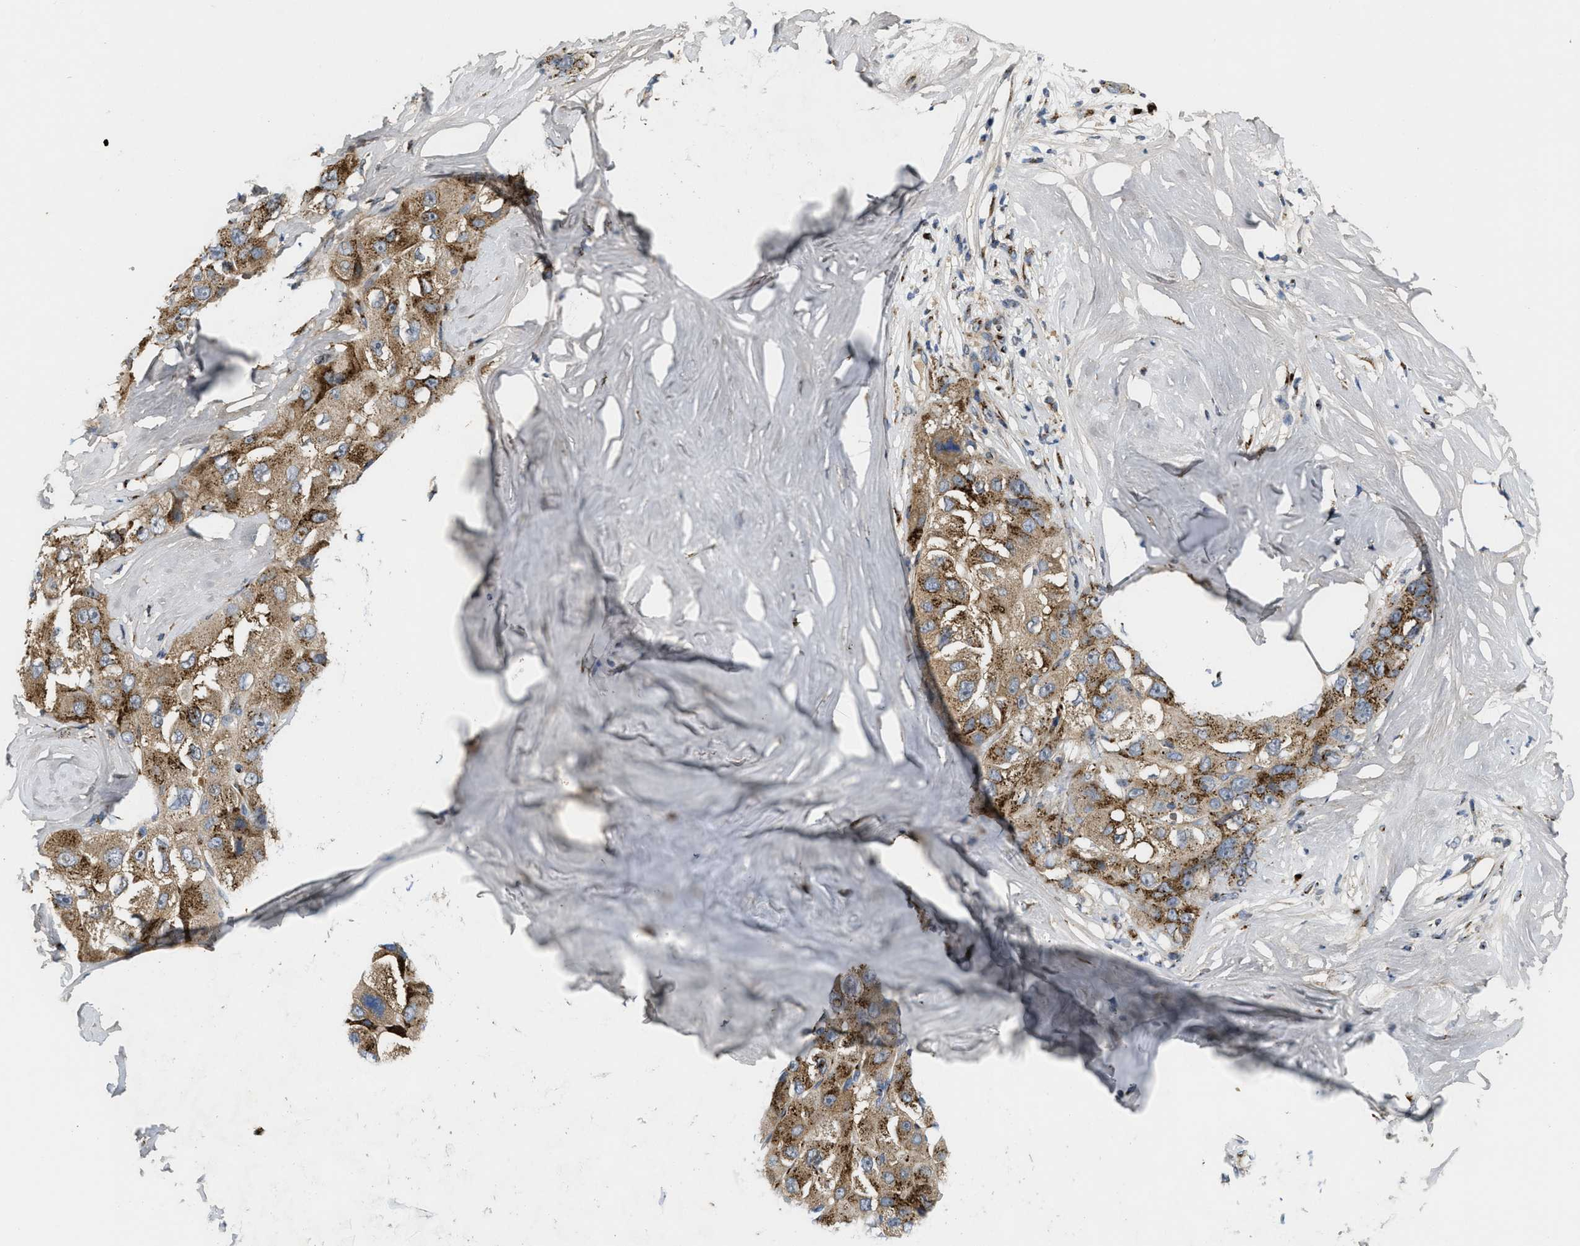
{"staining": {"intensity": "moderate", "quantity": ">75%", "location": "cytoplasmic/membranous"}, "tissue": "liver cancer", "cell_type": "Tumor cells", "image_type": "cancer", "snomed": [{"axis": "morphology", "description": "Carcinoma, Hepatocellular, NOS"}, {"axis": "topography", "description": "Liver"}], "caption": "DAB immunohistochemical staining of human liver hepatocellular carcinoma demonstrates moderate cytoplasmic/membranous protein staining in approximately >75% of tumor cells.", "gene": "ZNF70", "patient": {"sex": "male", "age": 80}}